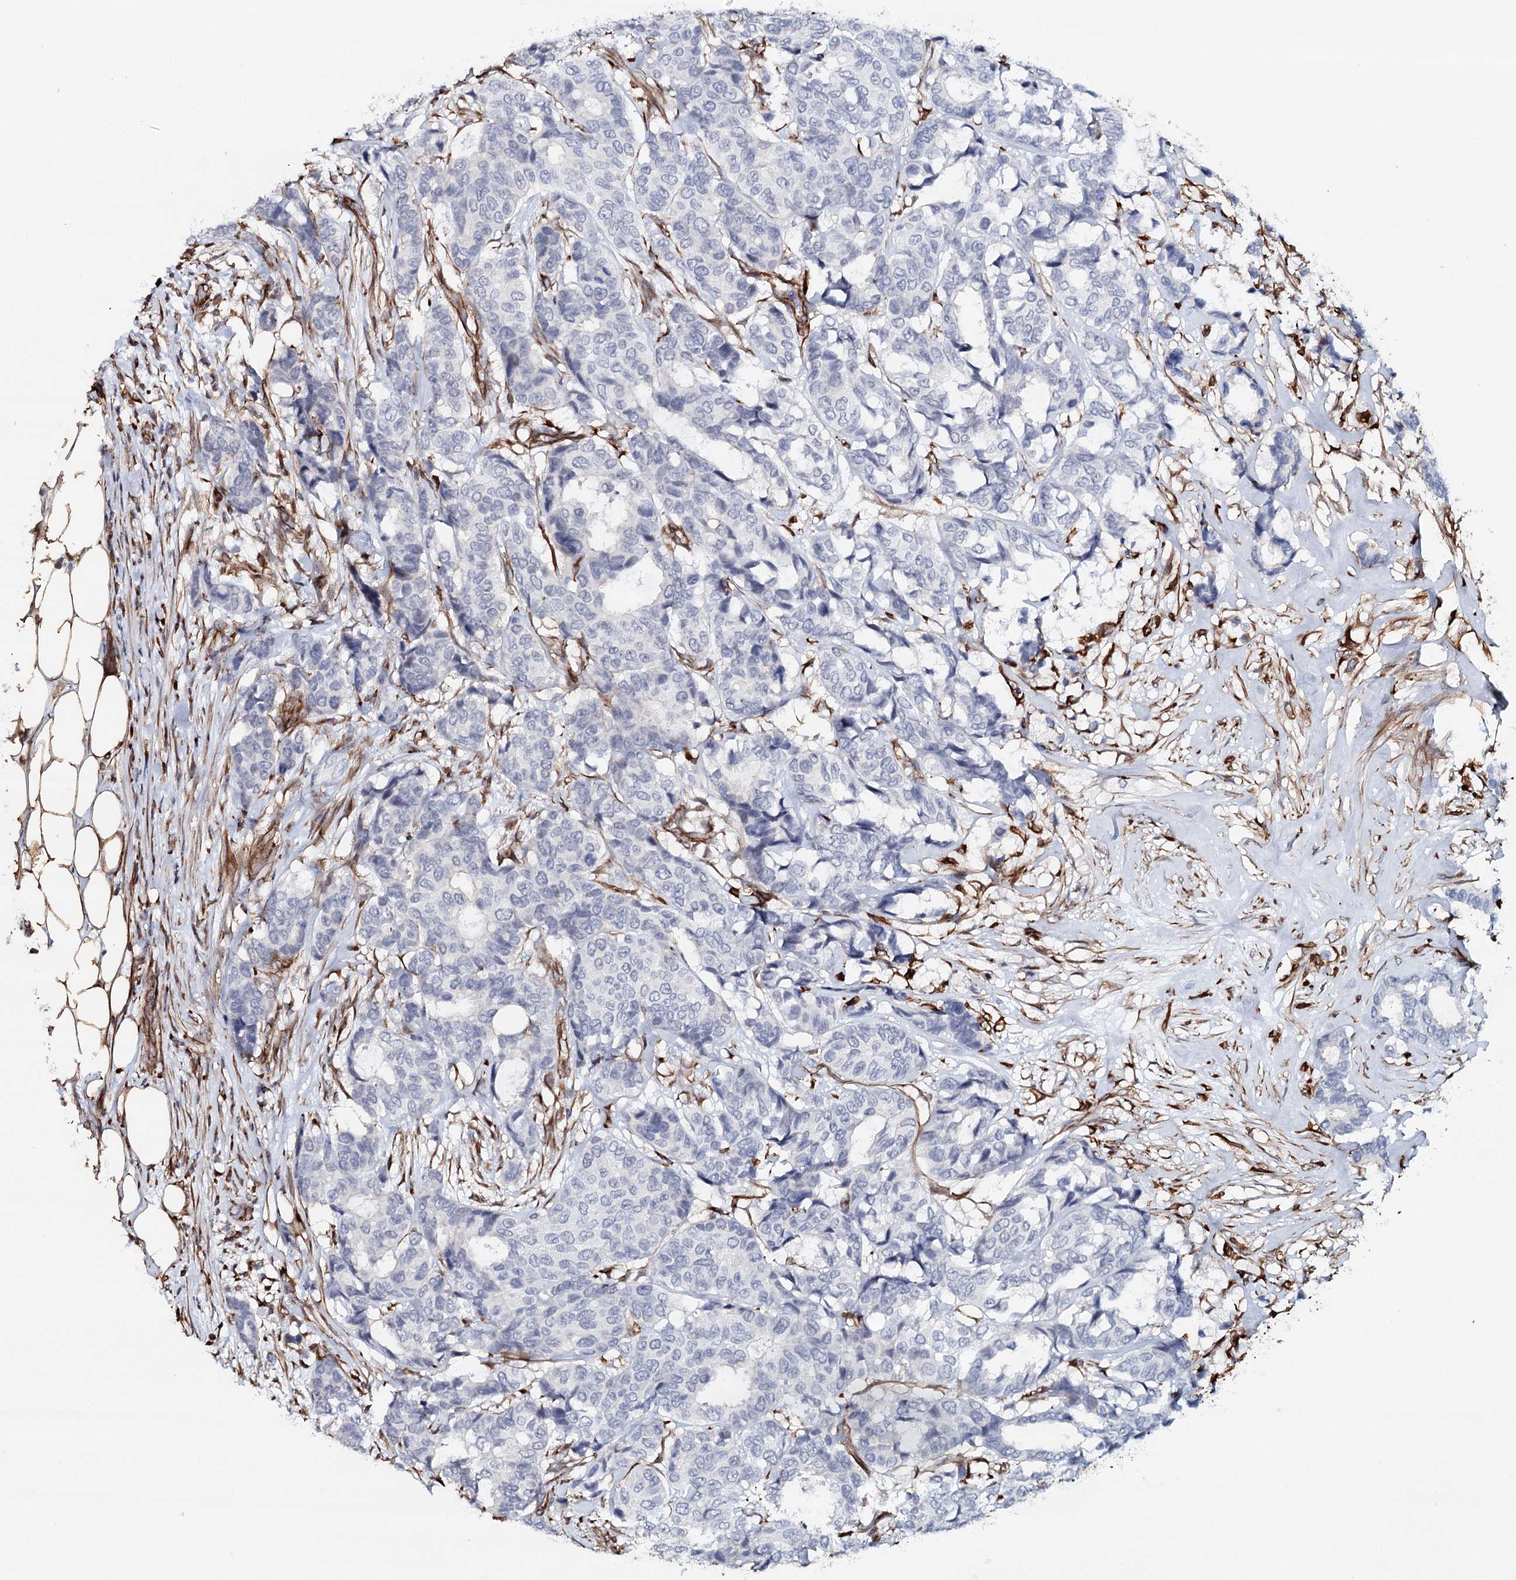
{"staining": {"intensity": "negative", "quantity": "none", "location": "none"}, "tissue": "breast cancer", "cell_type": "Tumor cells", "image_type": "cancer", "snomed": [{"axis": "morphology", "description": "Duct carcinoma"}, {"axis": "topography", "description": "Breast"}], "caption": "Immunohistochemistry of intraductal carcinoma (breast) displays no expression in tumor cells.", "gene": "SYNPO", "patient": {"sex": "female", "age": 87}}